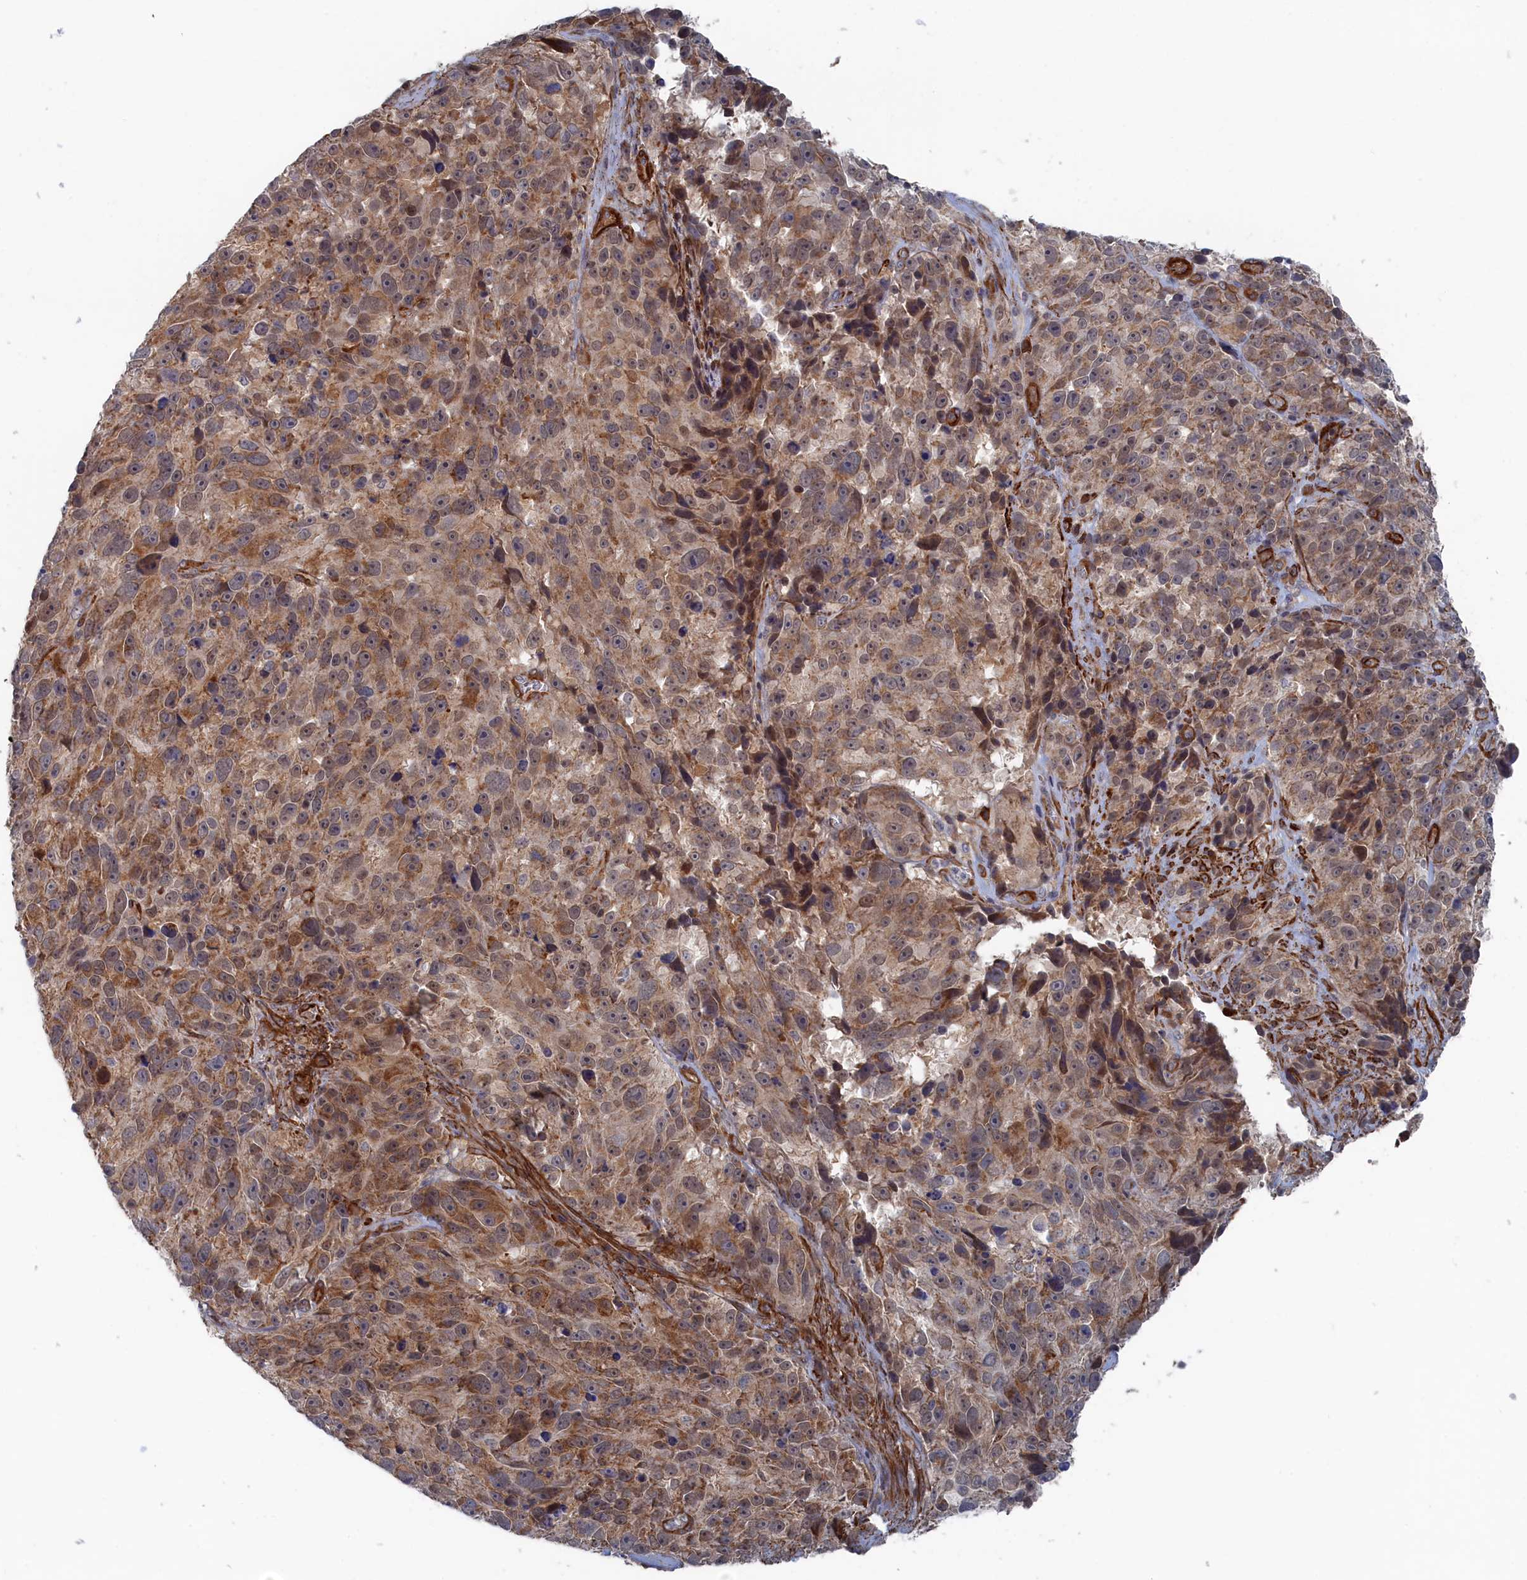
{"staining": {"intensity": "moderate", "quantity": ">75%", "location": "cytoplasmic/membranous"}, "tissue": "melanoma", "cell_type": "Tumor cells", "image_type": "cancer", "snomed": [{"axis": "morphology", "description": "Malignant melanoma, NOS"}, {"axis": "topography", "description": "Skin"}], "caption": "Malignant melanoma tissue exhibits moderate cytoplasmic/membranous expression in approximately >75% of tumor cells", "gene": "FILIP1L", "patient": {"sex": "male", "age": 84}}